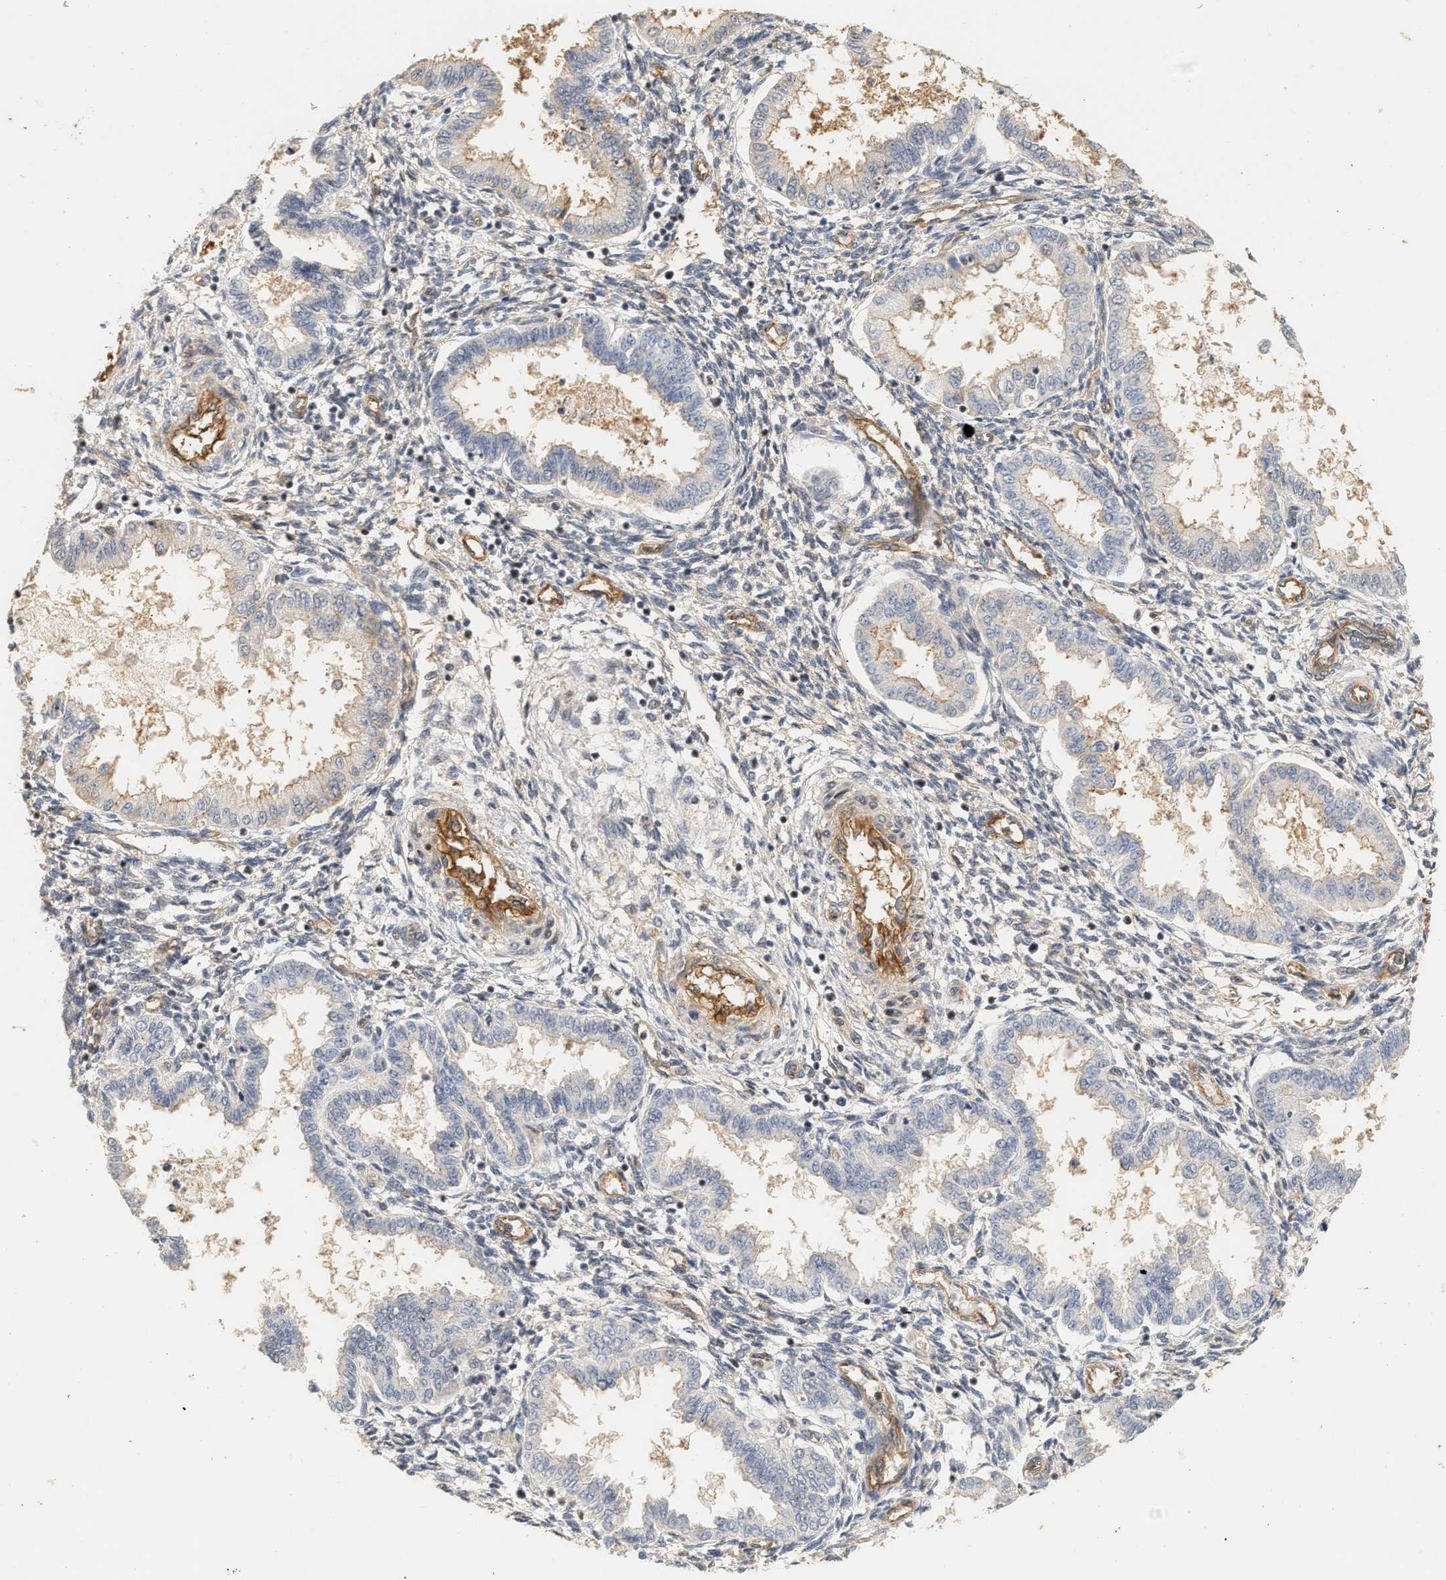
{"staining": {"intensity": "weak", "quantity": "<25%", "location": "cytoplasmic/membranous,nuclear"}, "tissue": "endometrium", "cell_type": "Cells in endometrial stroma", "image_type": "normal", "snomed": [{"axis": "morphology", "description": "Normal tissue, NOS"}, {"axis": "topography", "description": "Endometrium"}], "caption": "Immunohistochemical staining of unremarkable endometrium exhibits no significant staining in cells in endometrial stroma. (IHC, brightfield microscopy, high magnification).", "gene": "PLXND1", "patient": {"sex": "female", "age": 33}}